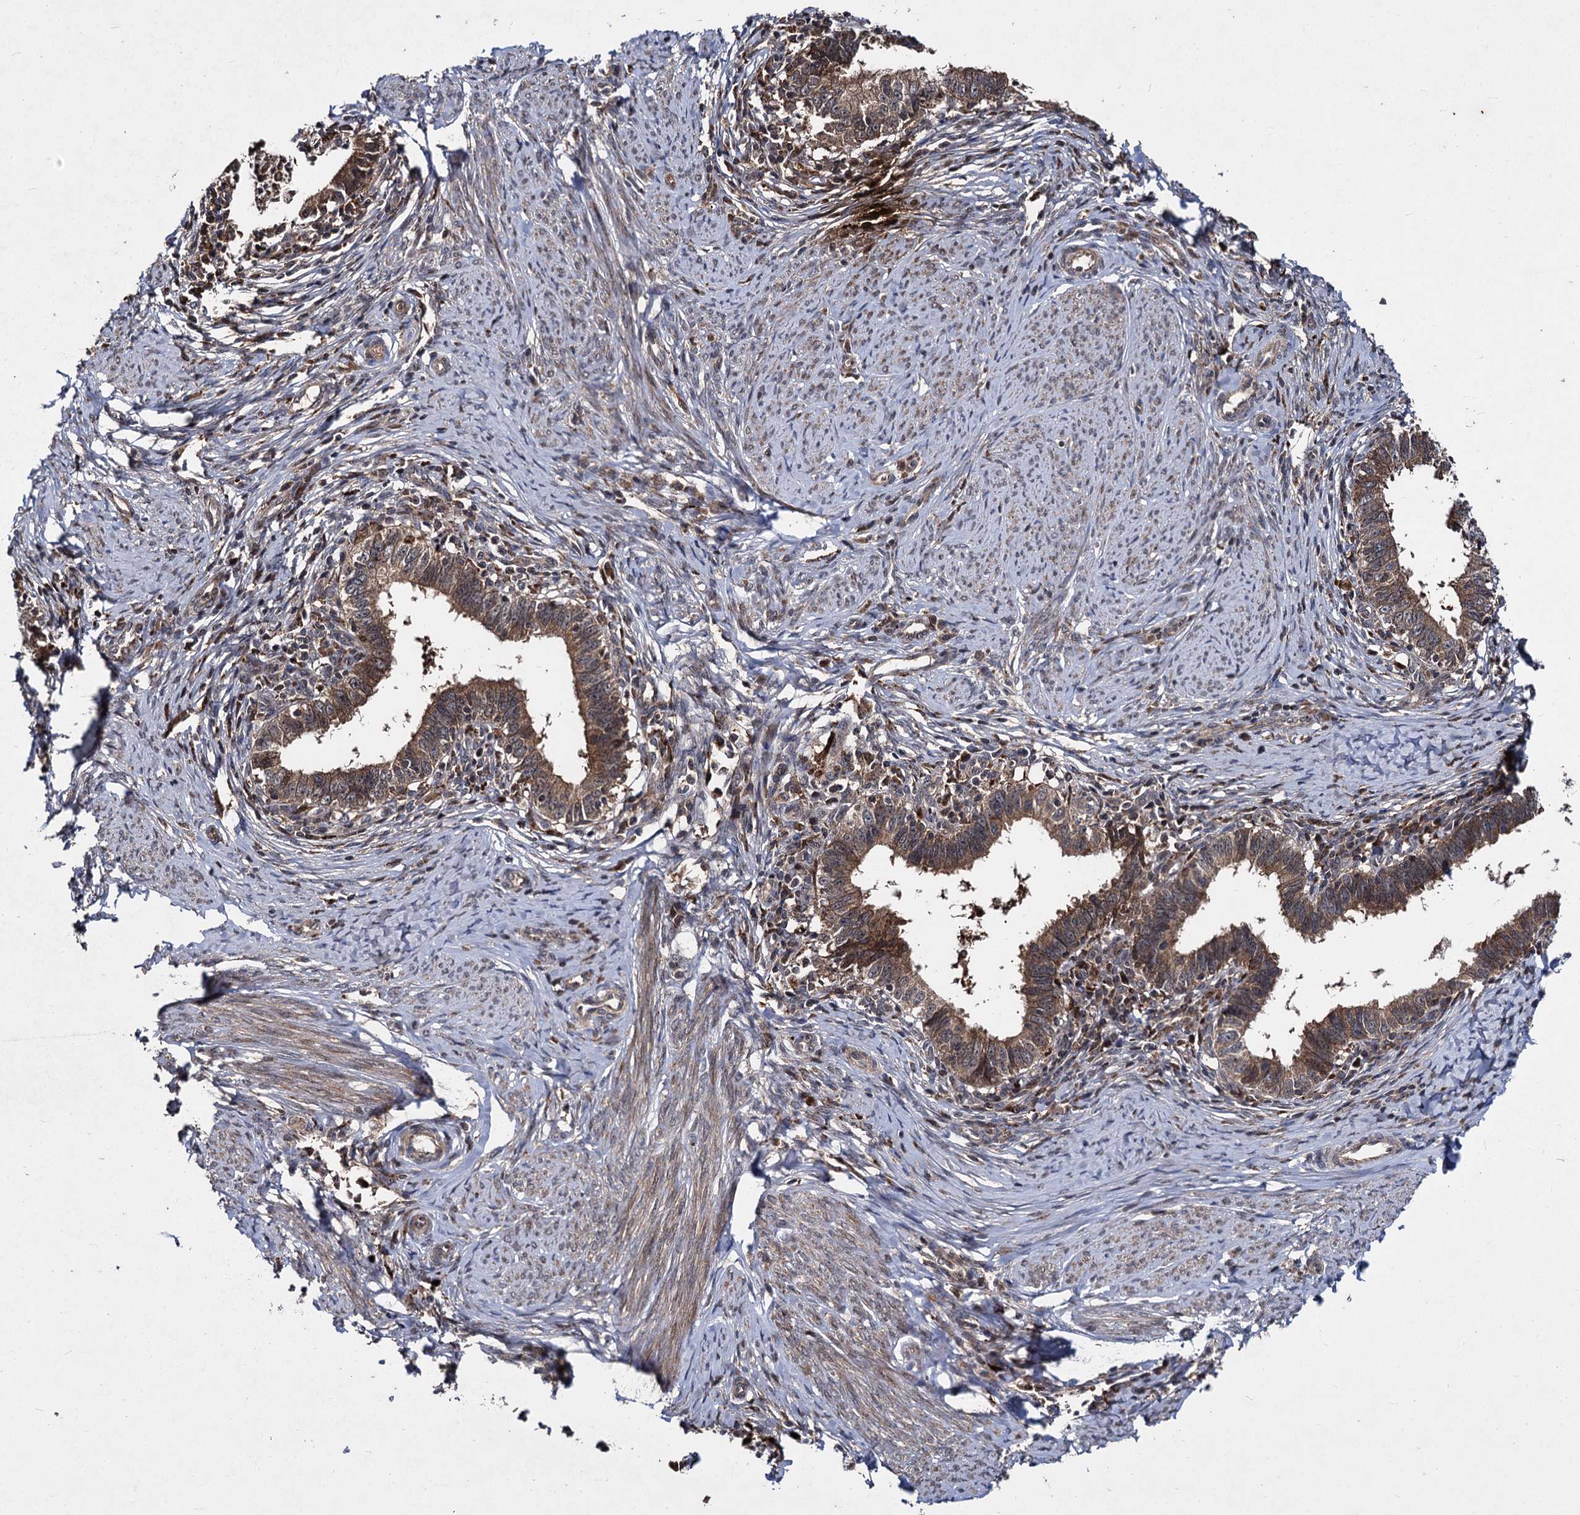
{"staining": {"intensity": "moderate", "quantity": ">75%", "location": "cytoplasmic/membranous"}, "tissue": "cervical cancer", "cell_type": "Tumor cells", "image_type": "cancer", "snomed": [{"axis": "morphology", "description": "Adenocarcinoma, NOS"}, {"axis": "topography", "description": "Cervix"}], "caption": "Immunohistochemical staining of cervical adenocarcinoma exhibits medium levels of moderate cytoplasmic/membranous protein positivity in approximately >75% of tumor cells.", "gene": "BCL2L2", "patient": {"sex": "female", "age": 36}}